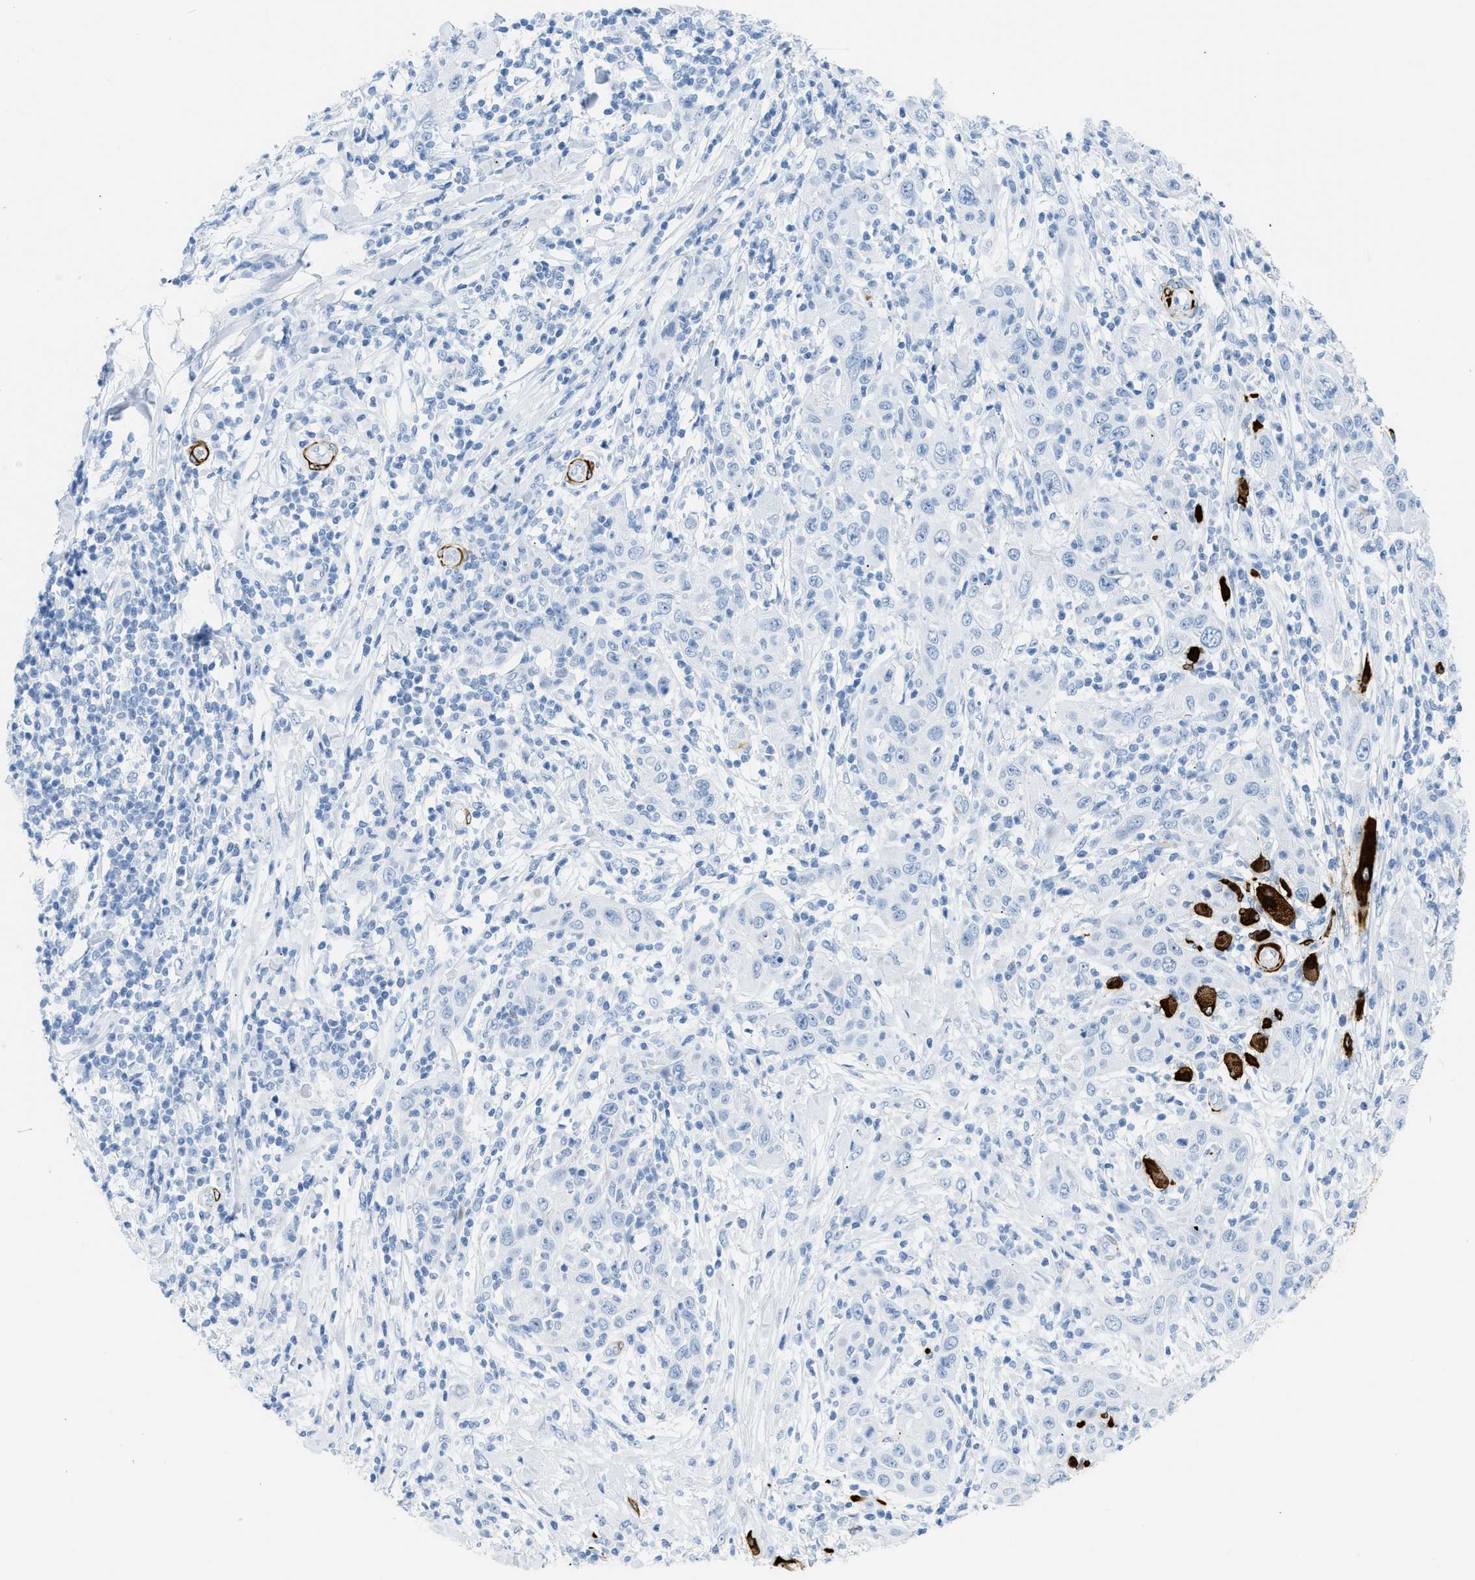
{"staining": {"intensity": "negative", "quantity": "none", "location": "none"}, "tissue": "skin cancer", "cell_type": "Tumor cells", "image_type": "cancer", "snomed": [{"axis": "morphology", "description": "Squamous cell carcinoma, NOS"}, {"axis": "topography", "description": "Skin"}], "caption": "An image of human skin cancer (squamous cell carcinoma) is negative for staining in tumor cells.", "gene": "DES", "patient": {"sex": "female", "age": 88}}